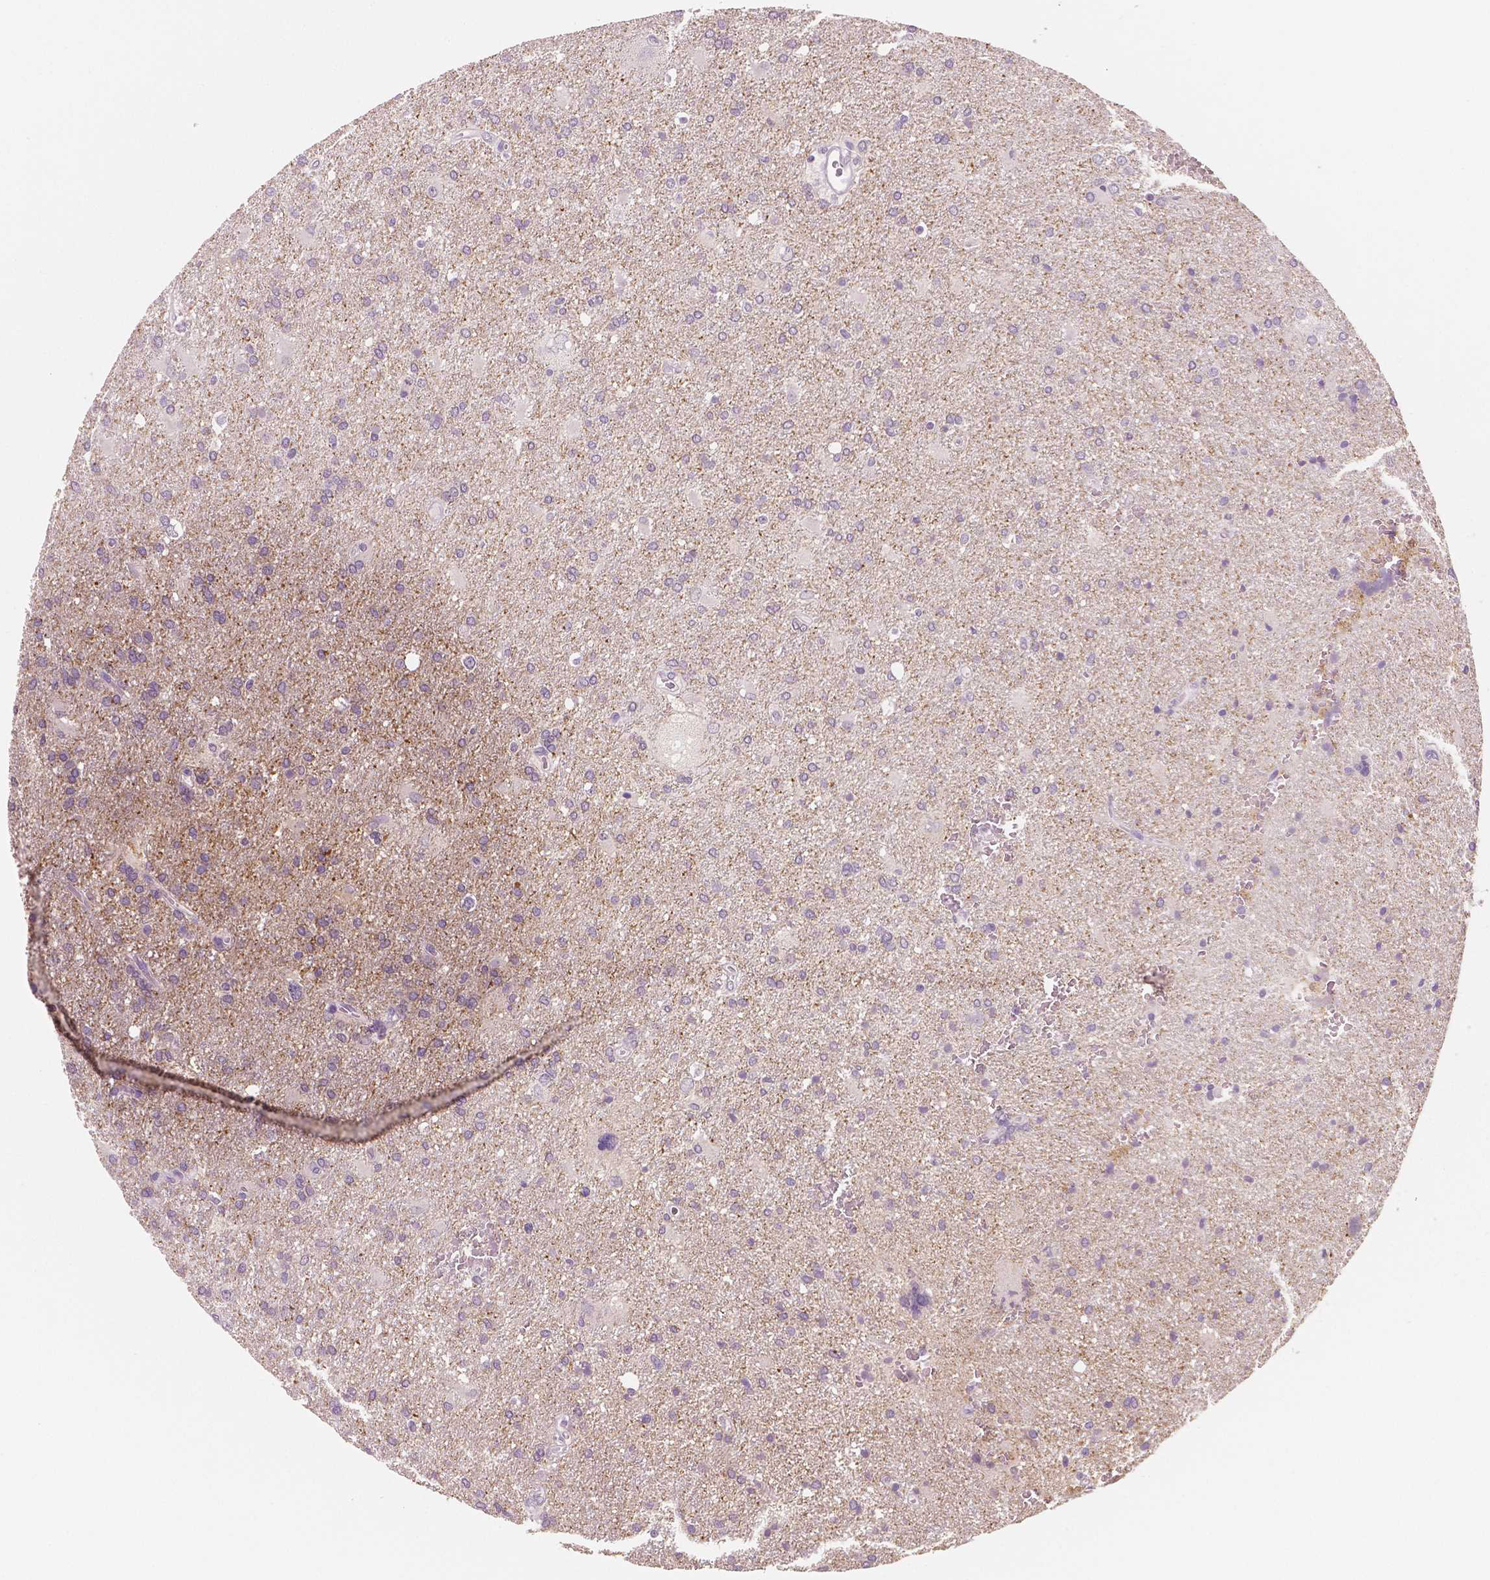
{"staining": {"intensity": "negative", "quantity": "none", "location": "none"}, "tissue": "glioma", "cell_type": "Tumor cells", "image_type": "cancer", "snomed": [{"axis": "morphology", "description": "Glioma, malignant, Low grade"}, {"axis": "topography", "description": "Brain"}], "caption": "The photomicrograph displays no staining of tumor cells in glioma.", "gene": "NECAB2", "patient": {"sex": "male", "age": 66}}